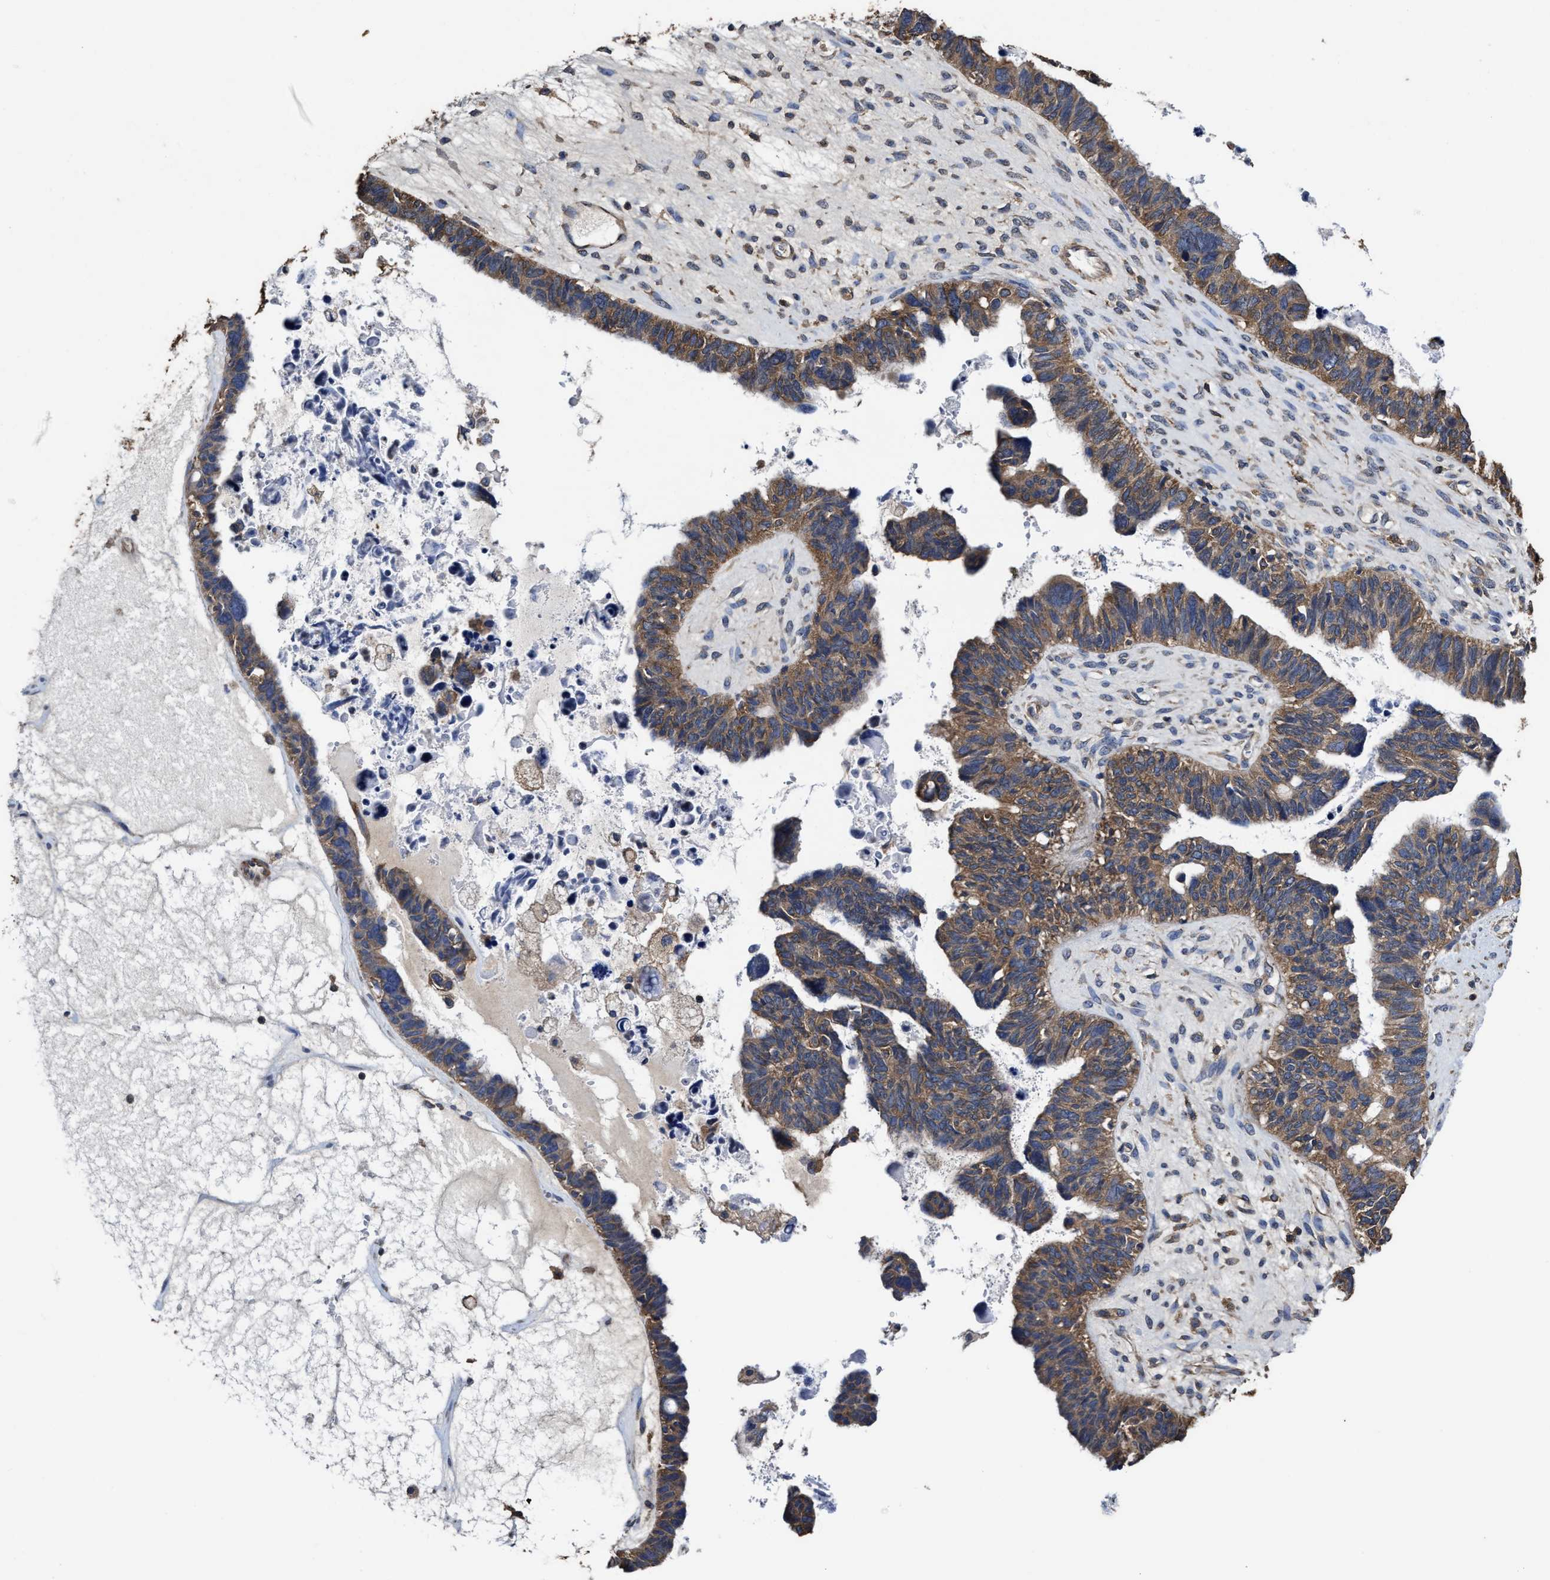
{"staining": {"intensity": "moderate", "quantity": ">75%", "location": "cytoplasmic/membranous"}, "tissue": "ovarian cancer", "cell_type": "Tumor cells", "image_type": "cancer", "snomed": [{"axis": "morphology", "description": "Cystadenocarcinoma, serous, NOS"}, {"axis": "topography", "description": "Ovary"}], "caption": "Immunohistochemical staining of human ovarian cancer shows medium levels of moderate cytoplasmic/membranous positivity in about >75% of tumor cells.", "gene": "SFXN4", "patient": {"sex": "female", "age": 79}}